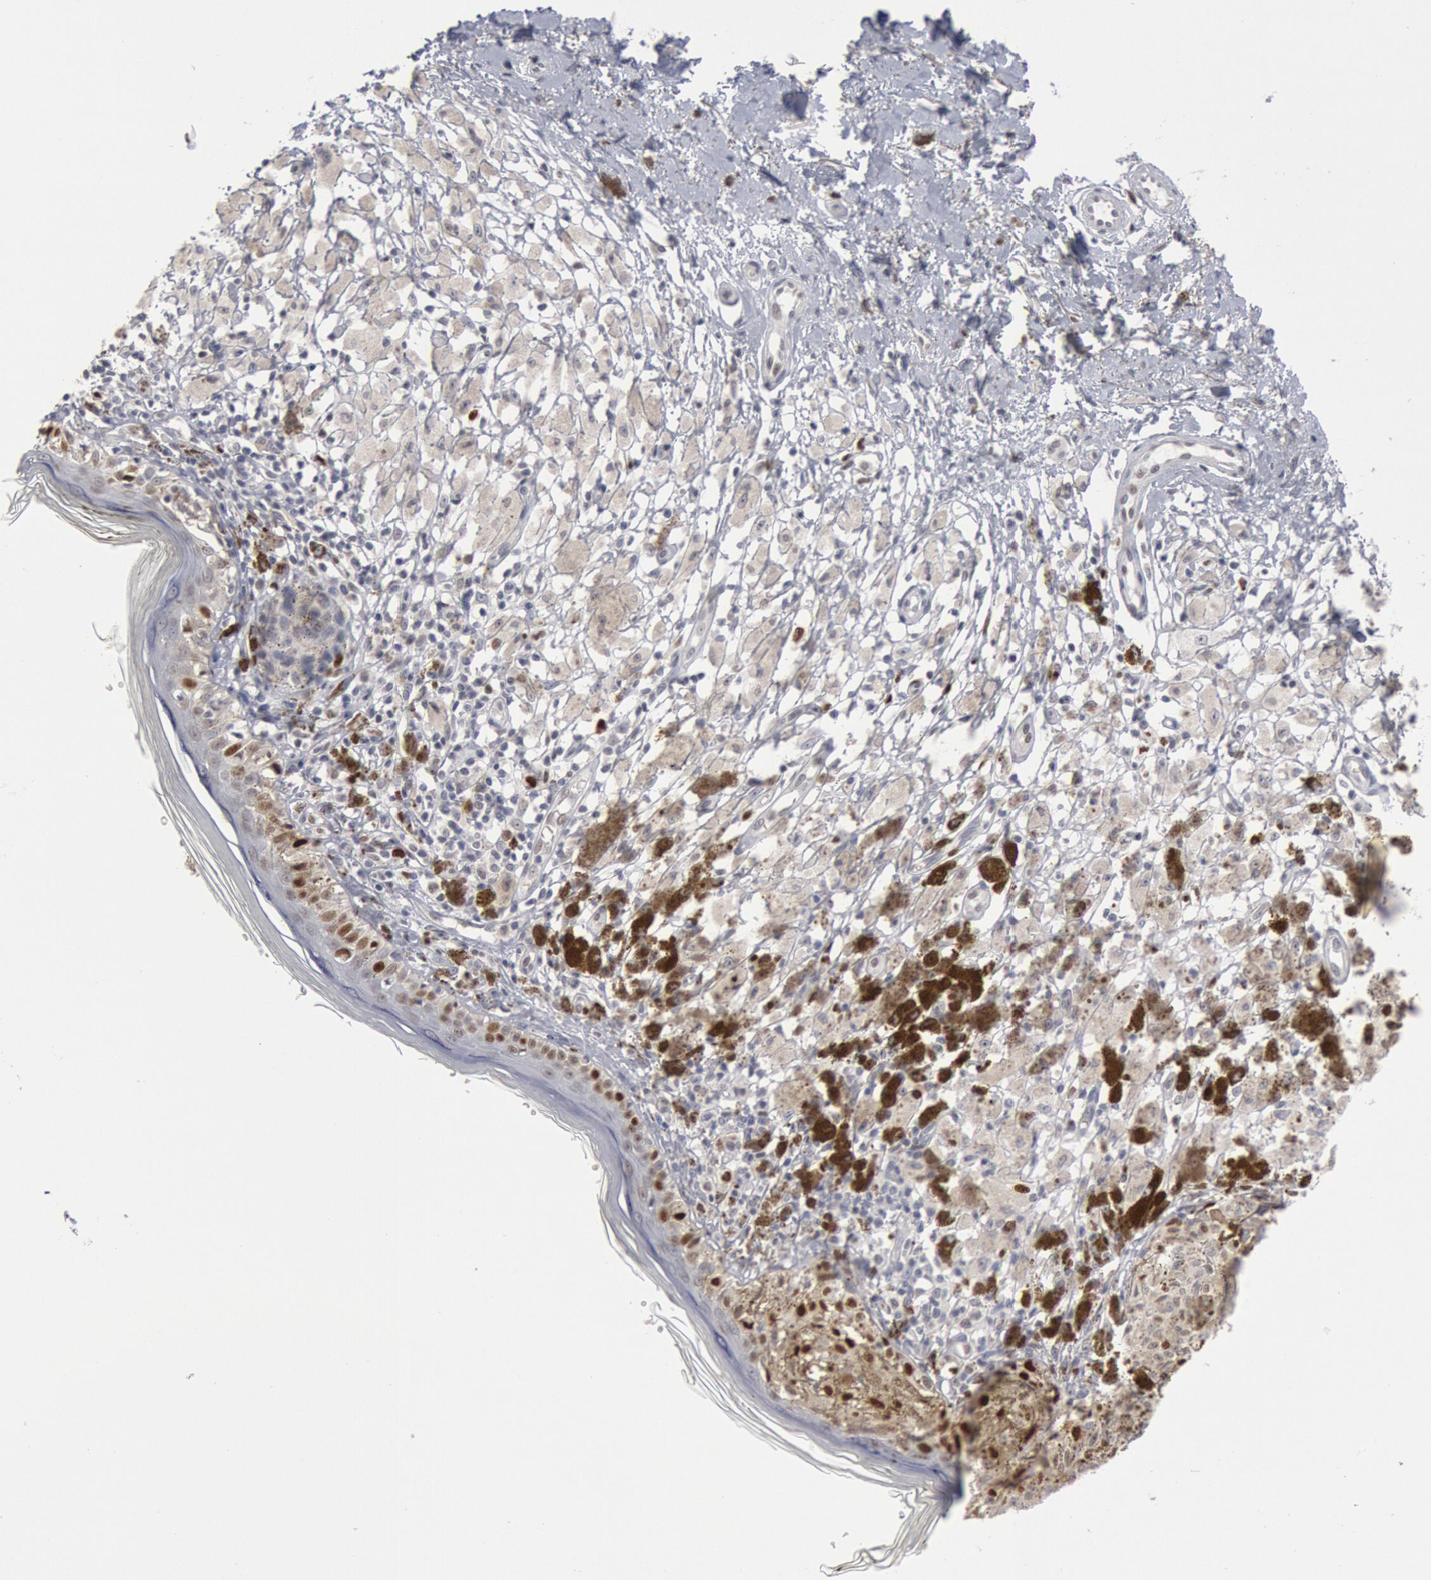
{"staining": {"intensity": "weak", "quantity": ">75%", "location": "nuclear"}, "tissue": "melanoma", "cell_type": "Tumor cells", "image_type": "cancer", "snomed": [{"axis": "morphology", "description": "Malignant melanoma, NOS"}, {"axis": "topography", "description": "Skin"}], "caption": "There is low levels of weak nuclear staining in tumor cells of melanoma, as demonstrated by immunohistochemical staining (brown color).", "gene": "WDHD1", "patient": {"sex": "male", "age": 88}}